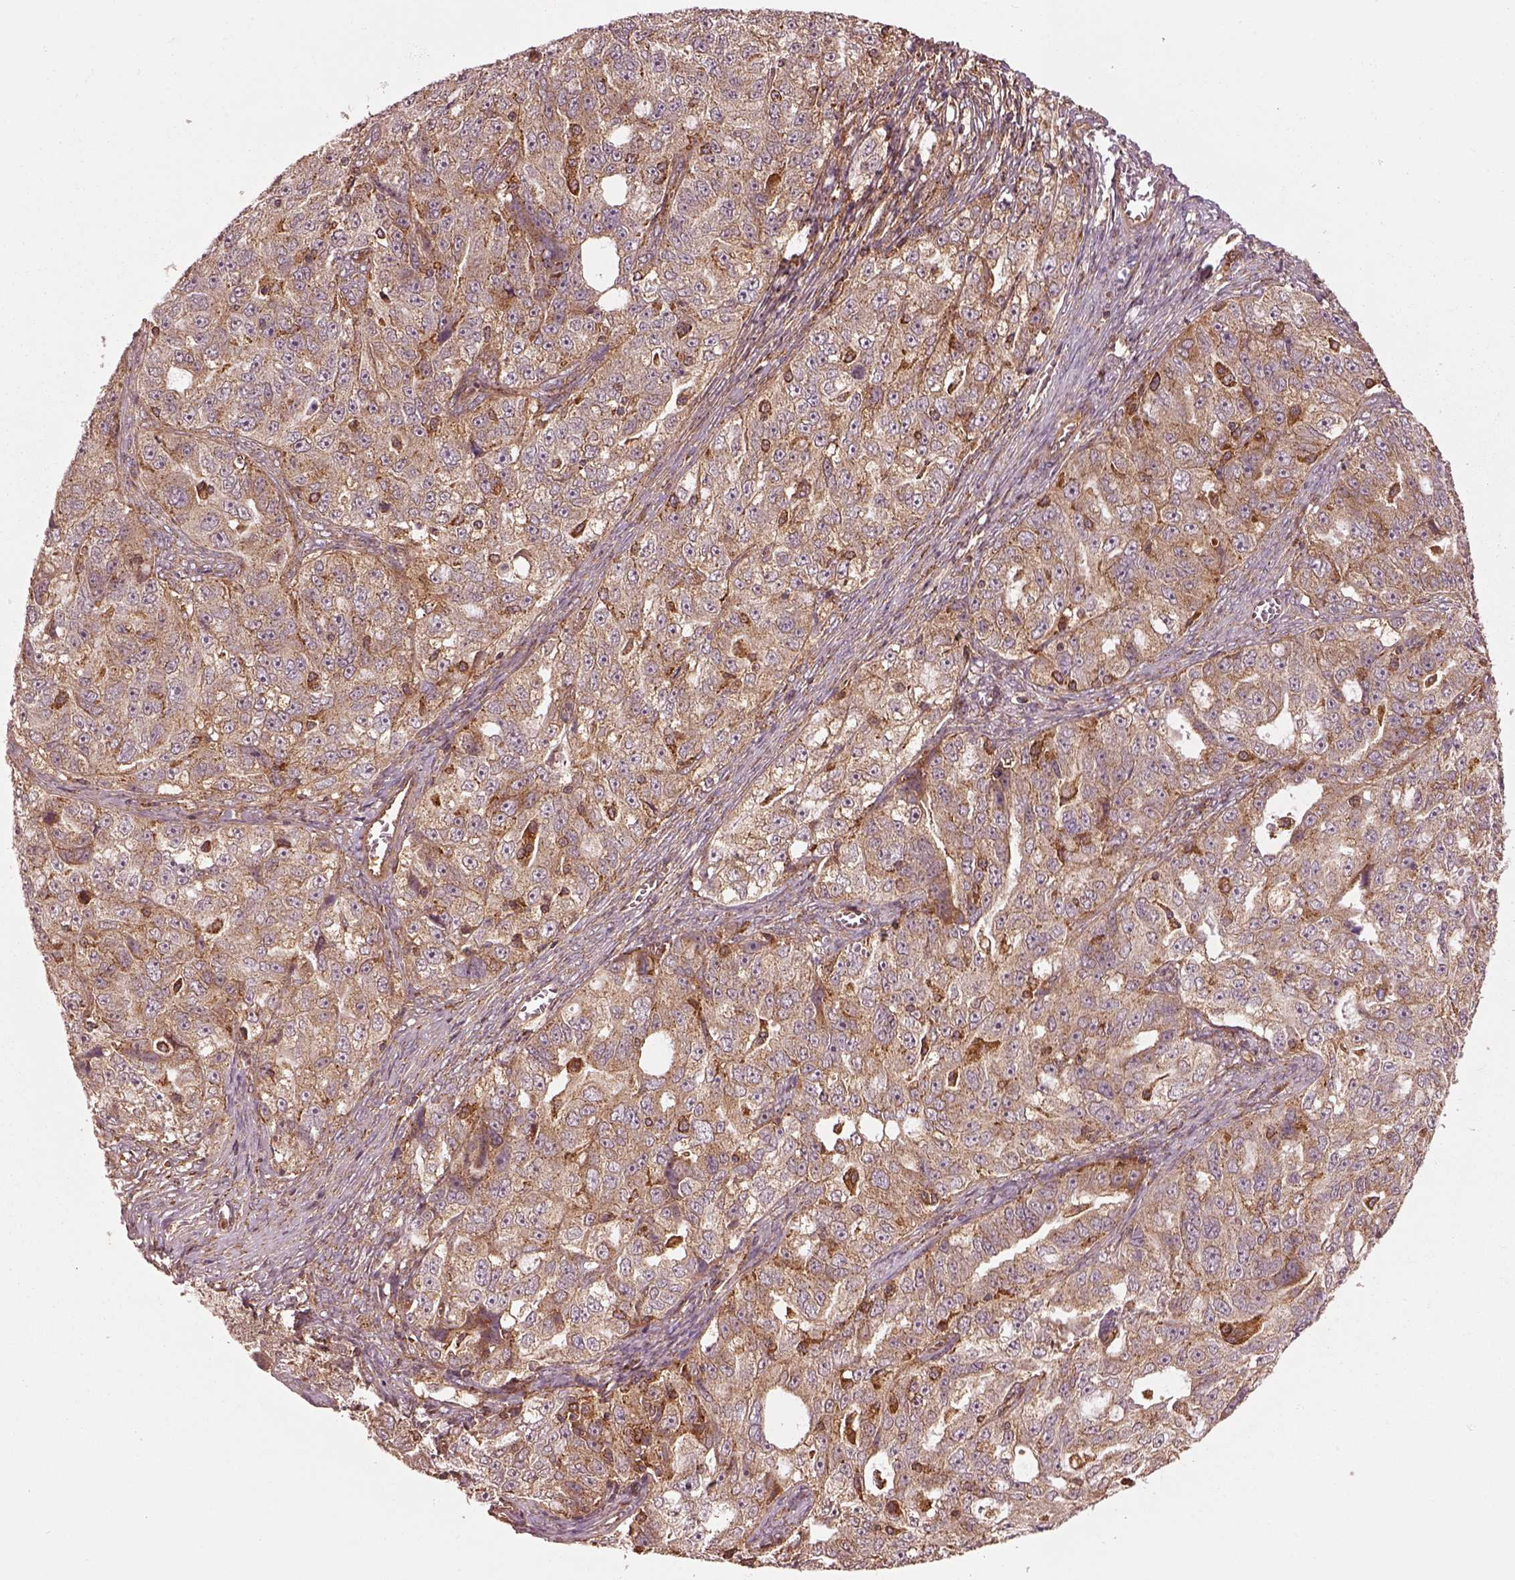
{"staining": {"intensity": "strong", "quantity": "<25%", "location": "cytoplasmic/membranous"}, "tissue": "ovarian cancer", "cell_type": "Tumor cells", "image_type": "cancer", "snomed": [{"axis": "morphology", "description": "Cystadenocarcinoma, serous, NOS"}, {"axis": "topography", "description": "Ovary"}], "caption": "An immunohistochemistry photomicrograph of tumor tissue is shown. Protein staining in brown labels strong cytoplasmic/membranous positivity in serous cystadenocarcinoma (ovarian) within tumor cells.", "gene": "WASHC2A", "patient": {"sex": "female", "age": 51}}